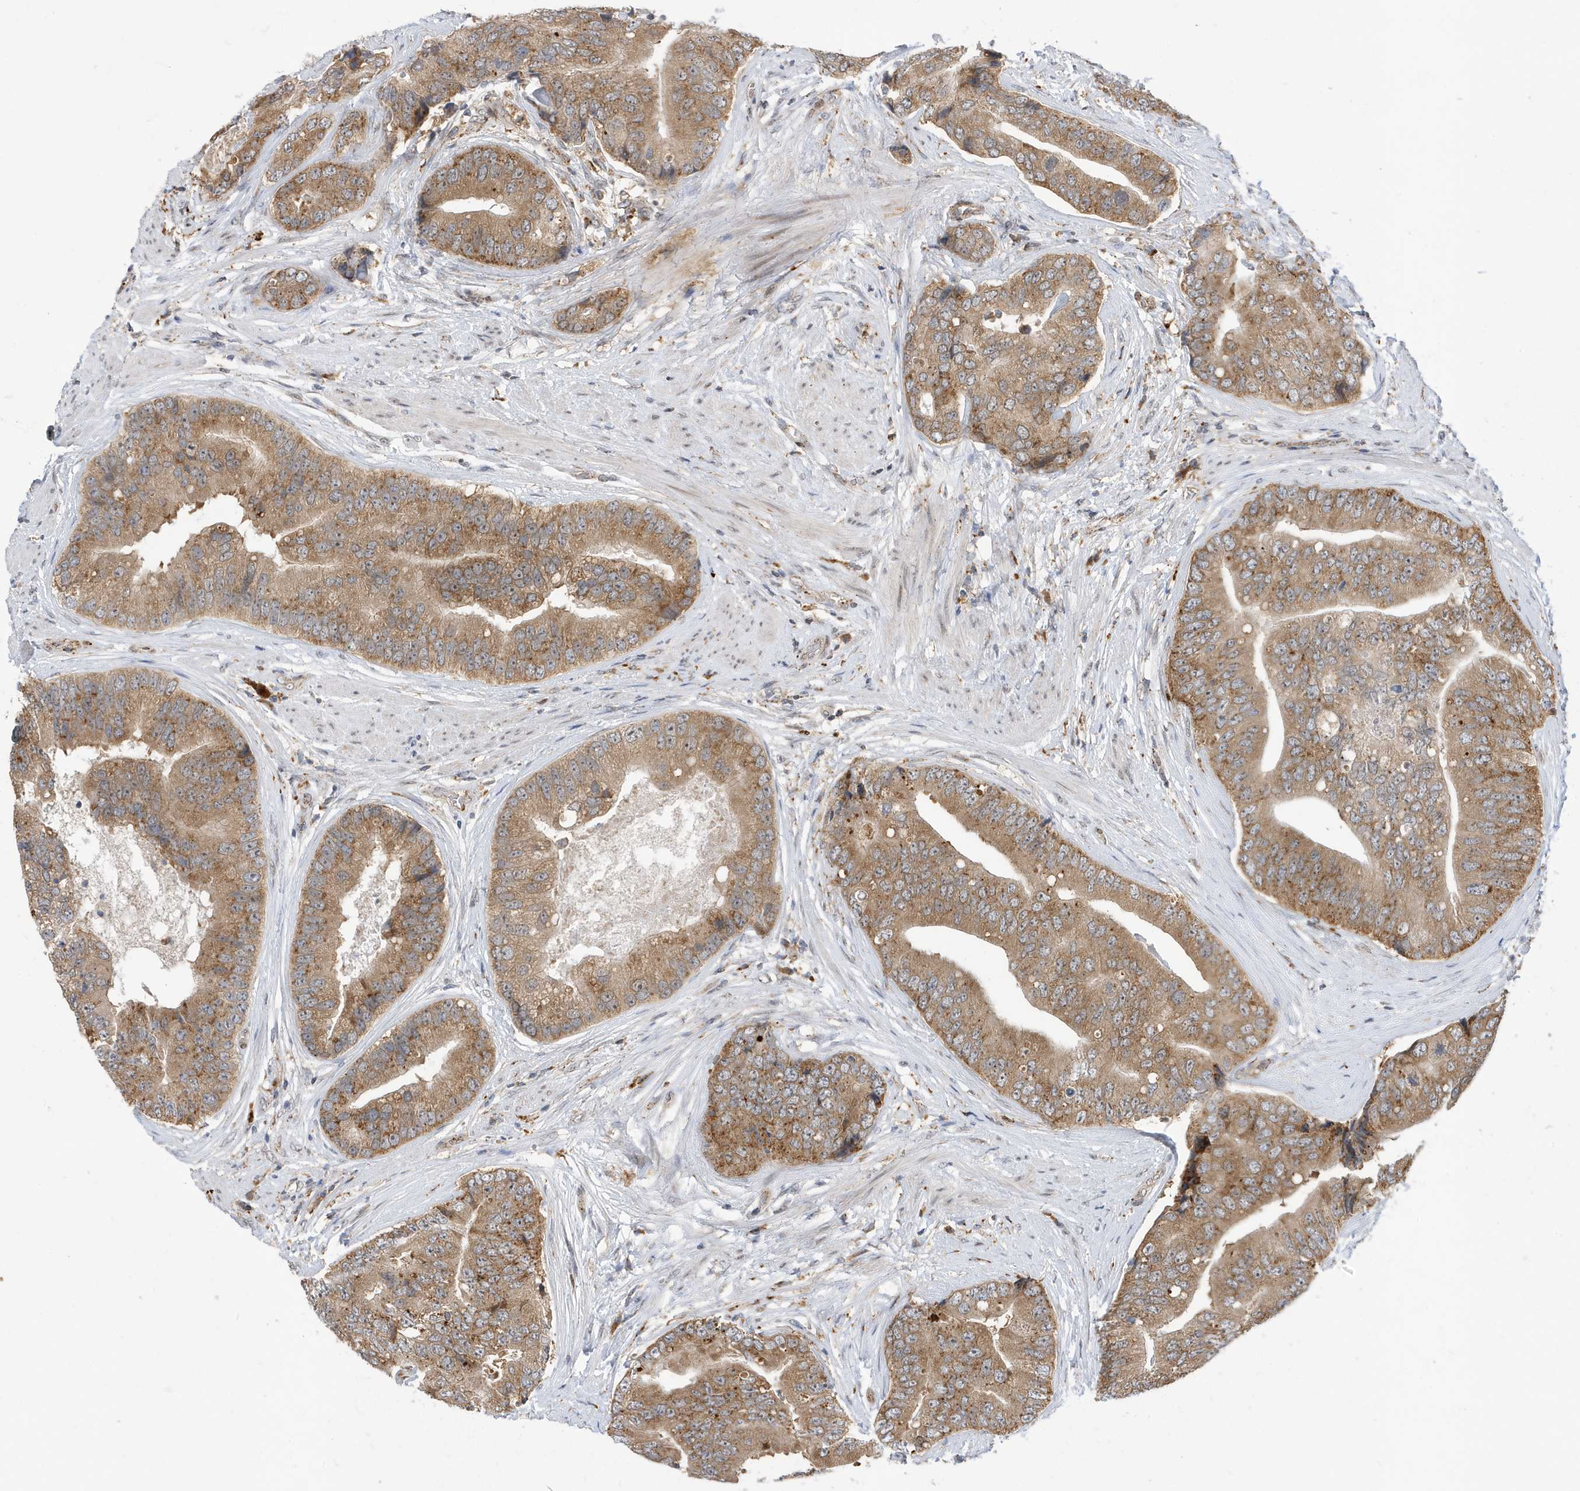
{"staining": {"intensity": "moderate", "quantity": ">75%", "location": "cytoplasmic/membranous"}, "tissue": "prostate cancer", "cell_type": "Tumor cells", "image_type": "cancer", "snomed": [{"axis": "morphology", "description": "Adenocarcinoma, High grade"}, {"axis": "topography", "description": "Prostate"}], "caption": "High-grade adenocarcinoma (prostate) tissue reveals moderate cytoplasmic/membranous positivity in about >75% of tumor cells, visualized by immunohistochemistry.", "gene": "ZNF507", "patient": {"sex": "male", "age": 70}}